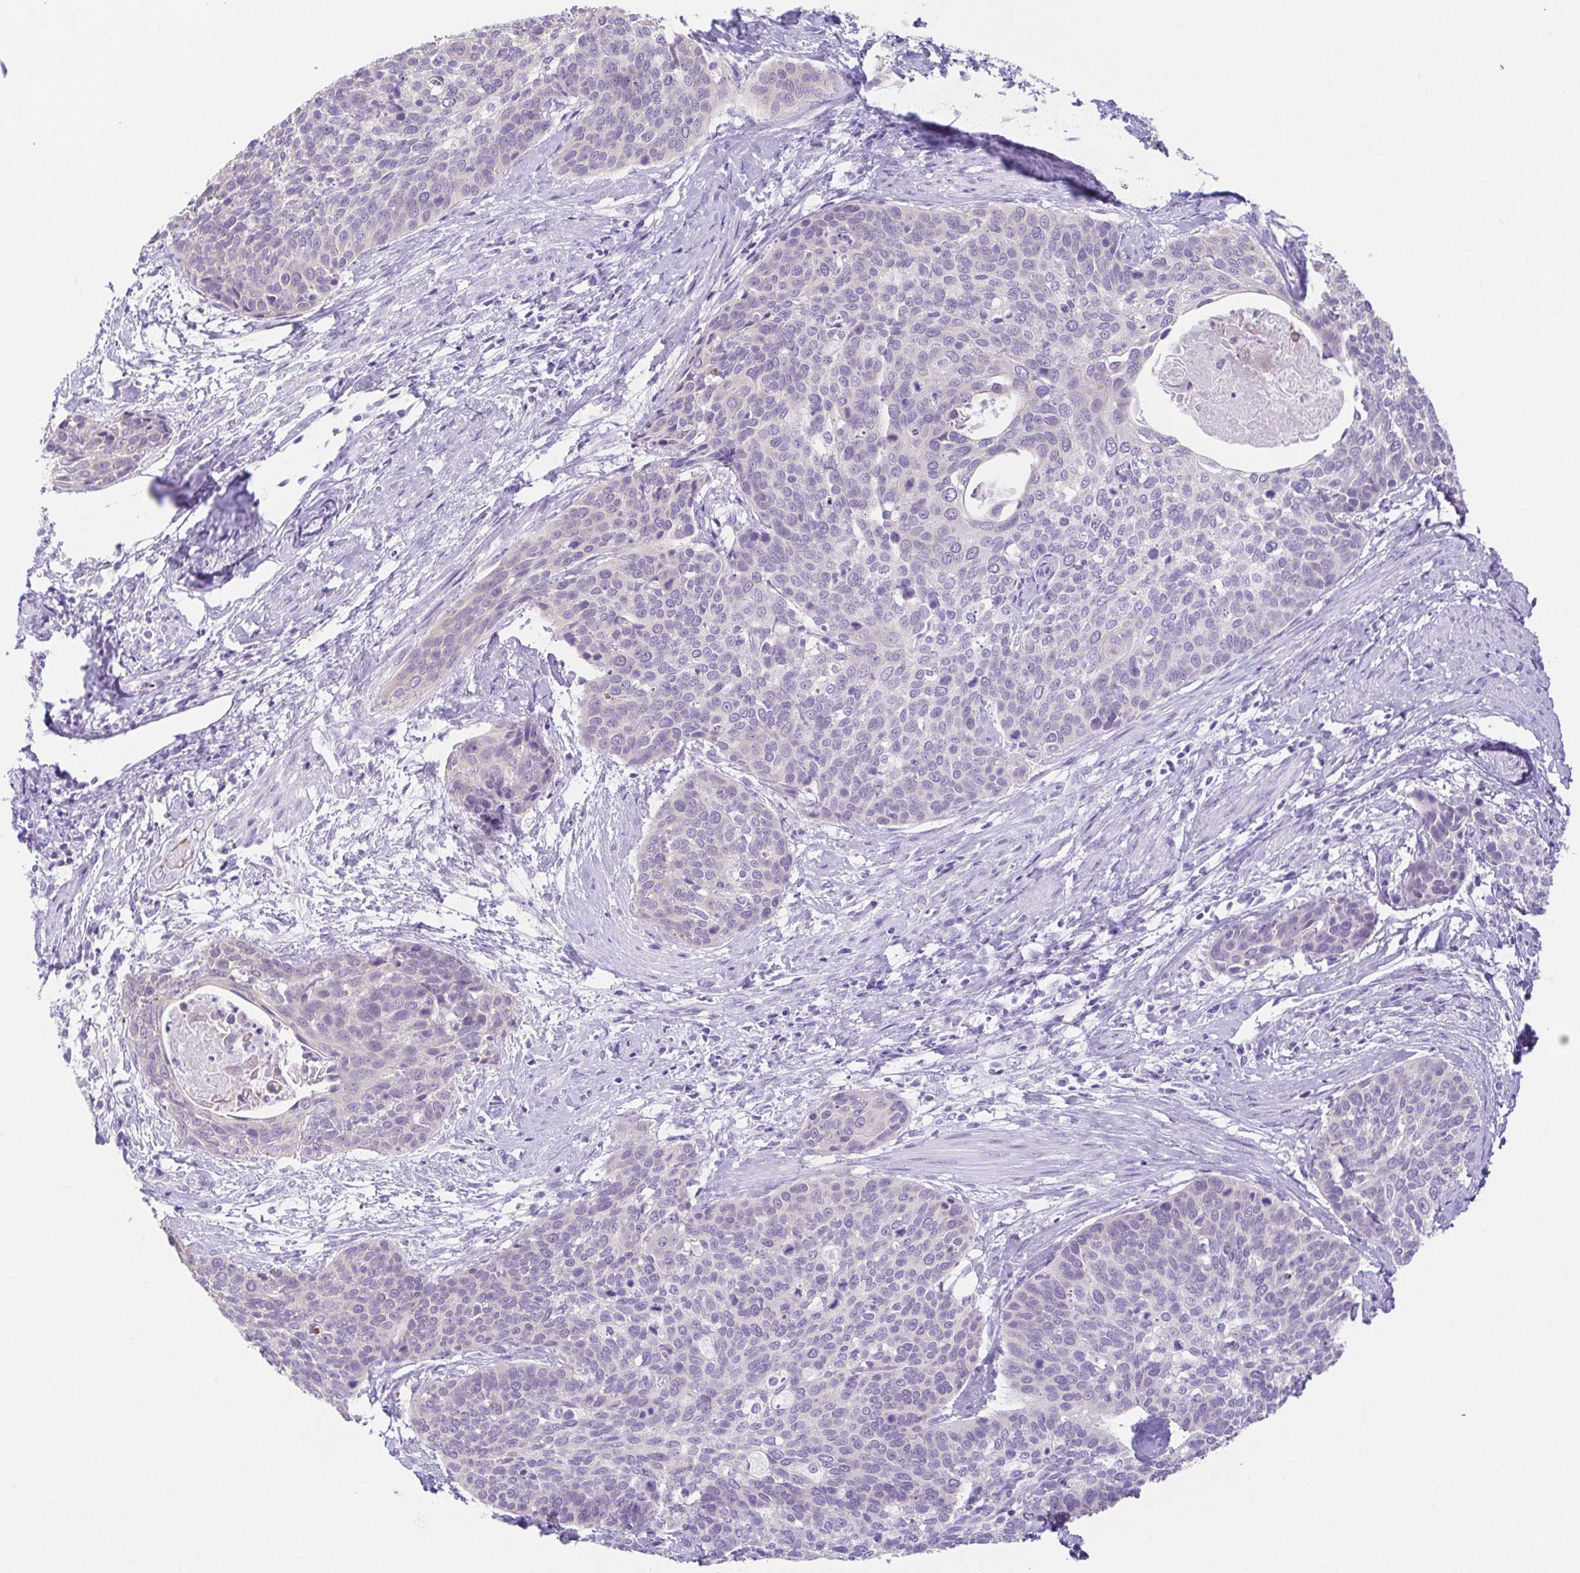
{"staining": {"intensity": "negative", "quantity": "none", "location": "none"}, "tissue": "cervical cancer", "cell_type": "Tumor cells", "image_type": "cancer", "snomed": [{"axis": "morphology", "description": "Squamous cell carcinoma, NOS"}, {"axis": "topography", "description": "Cervix"}], "caption": "The micrograph reveals no staining of tumor cells in cervical squamous cell carcinoma. Nuclei are stained in blue.", "gene": "SPATA4", "patient": {"sex": "female", "age": 69}}